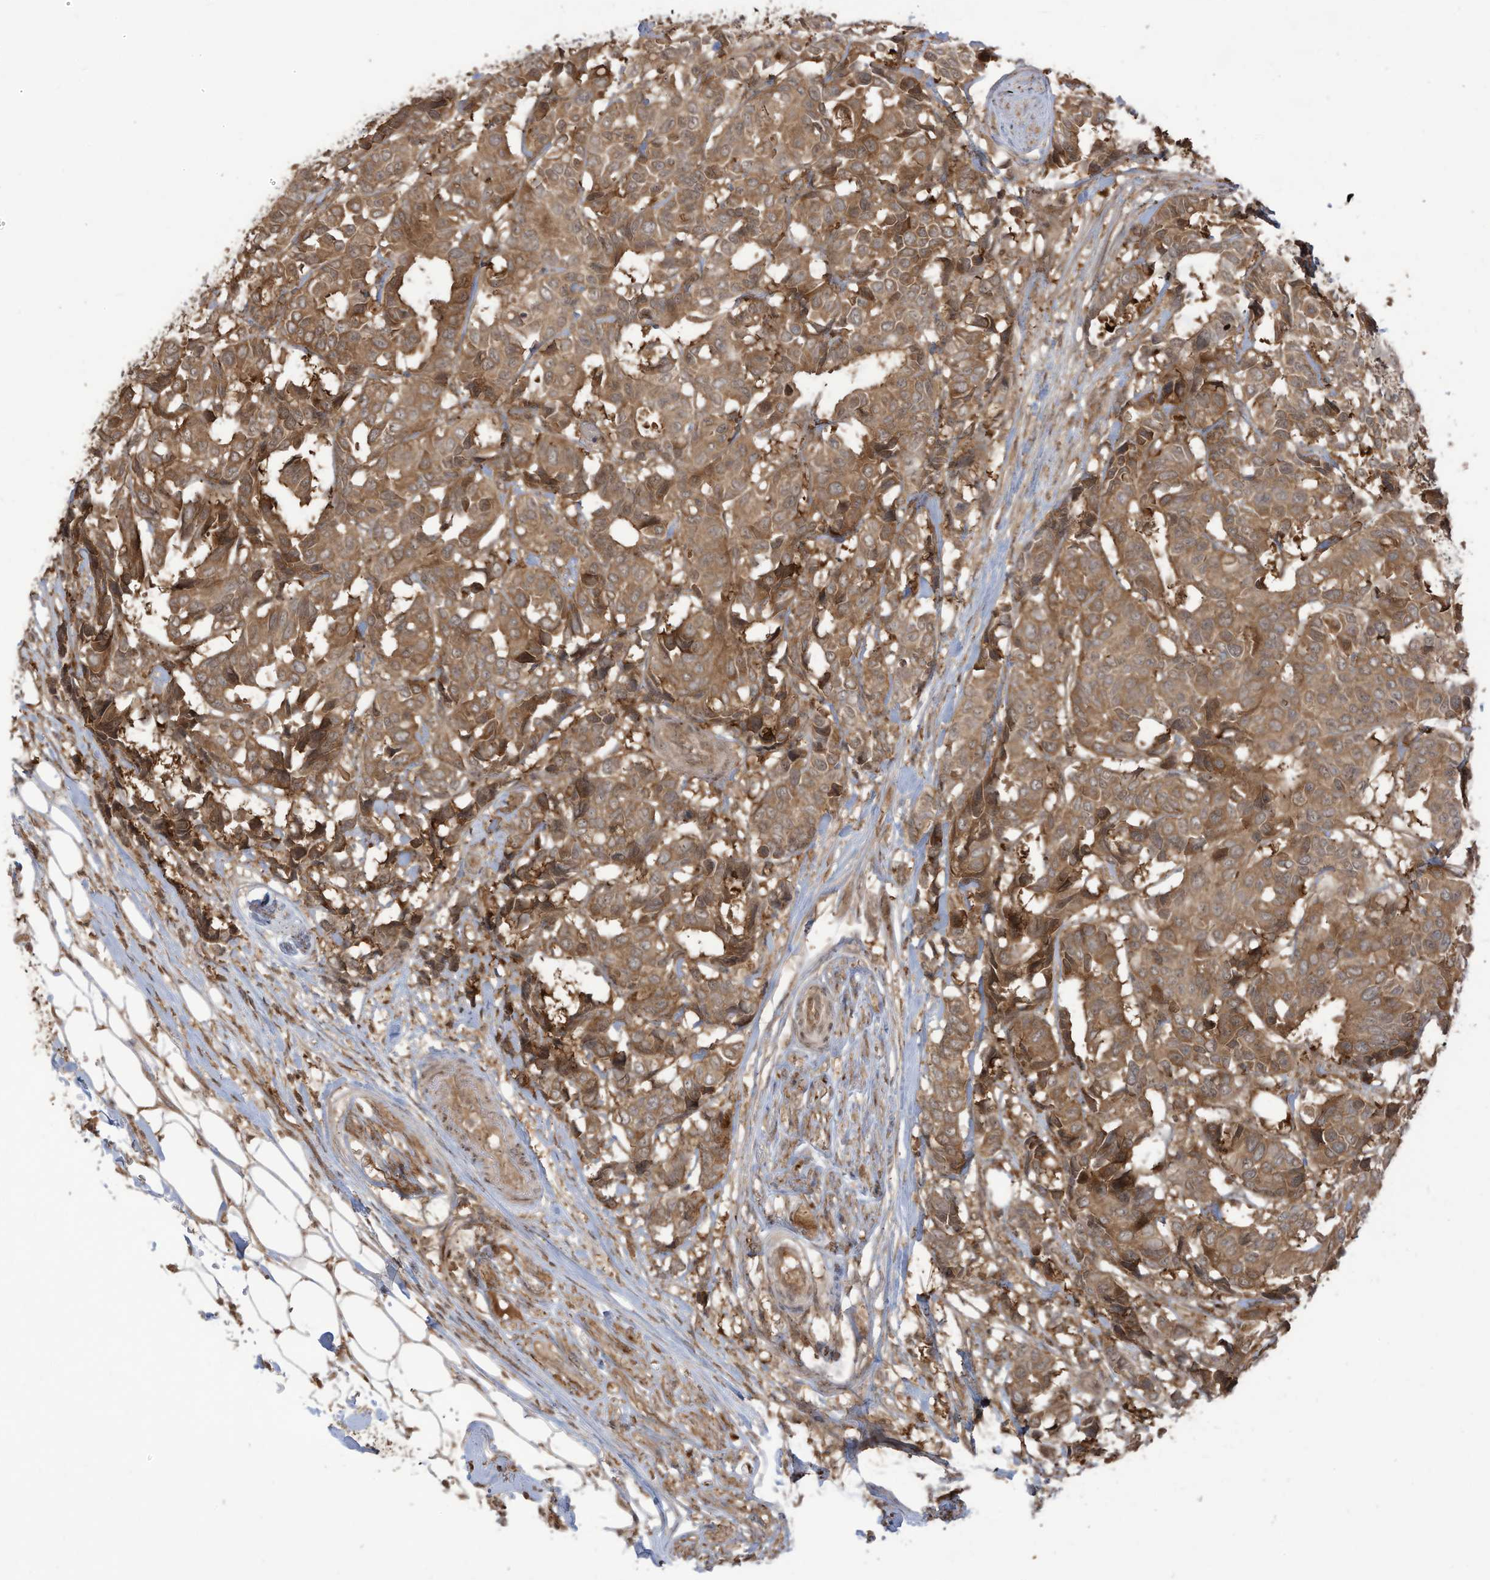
{"staining": {"intensity": "moderate", "quantity": ">75%", "location": "cytoplasmic/membranous"}, "tissue": "breast cancer", "cell_type": "Tumor cells", "image_type": "cancer", "snomed": [{"axis": "morphology", "description": "Duct carcinoma"}, {"axis": "topography", "description": "Breast"}], "caption": "Tumor cells exhibit medium levels of moderate cytoplasmic/membranous positivity in about >75% of cells in human infiltrating ductal carcinoma (breast). (DAB (3,3'-diaminobenzidine) IHC, brown staining for protein, blue staining for nuclei).", "gene": "CARF", "patient": {"sex": "female", "age": 87}}